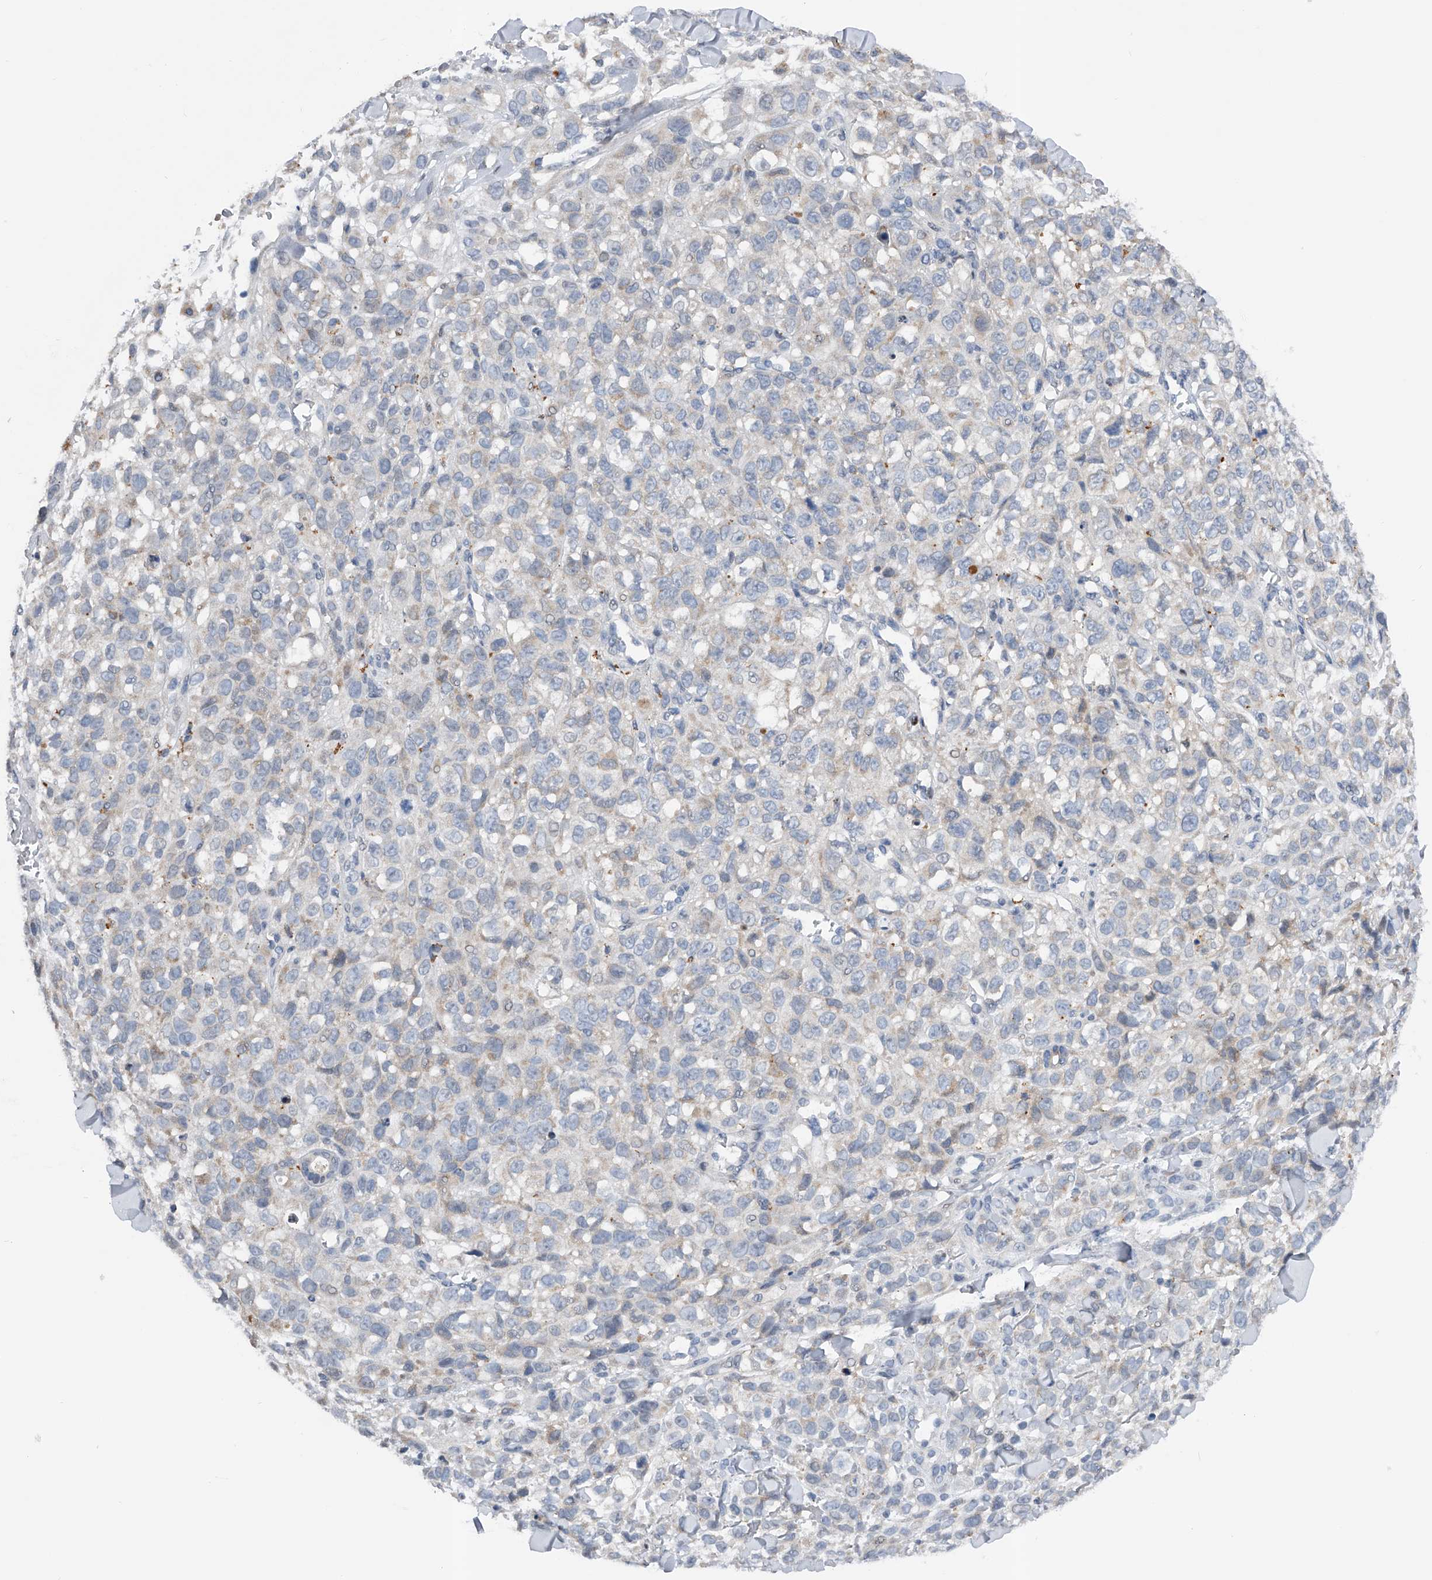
{"staining": {"intensity": "negative", "quantity": "none", "location": "none"}, "tissue": "melanoma", "cell_type": "Tumor cells", "image_type": "cancer", "snomed": [{"axis": "morphology", "description": "Malignant melanoma, Metastatic site"}, {"axis": "topography", "description": "Skin"}], "caption": "Immunohistochemistry (IHC) micrograph of melanoma stained for a protein (brown), which exhibits no positivity in tumor cells.", "gene": "RWDD2A", "patient": {"sex": "female", "age": 72}}